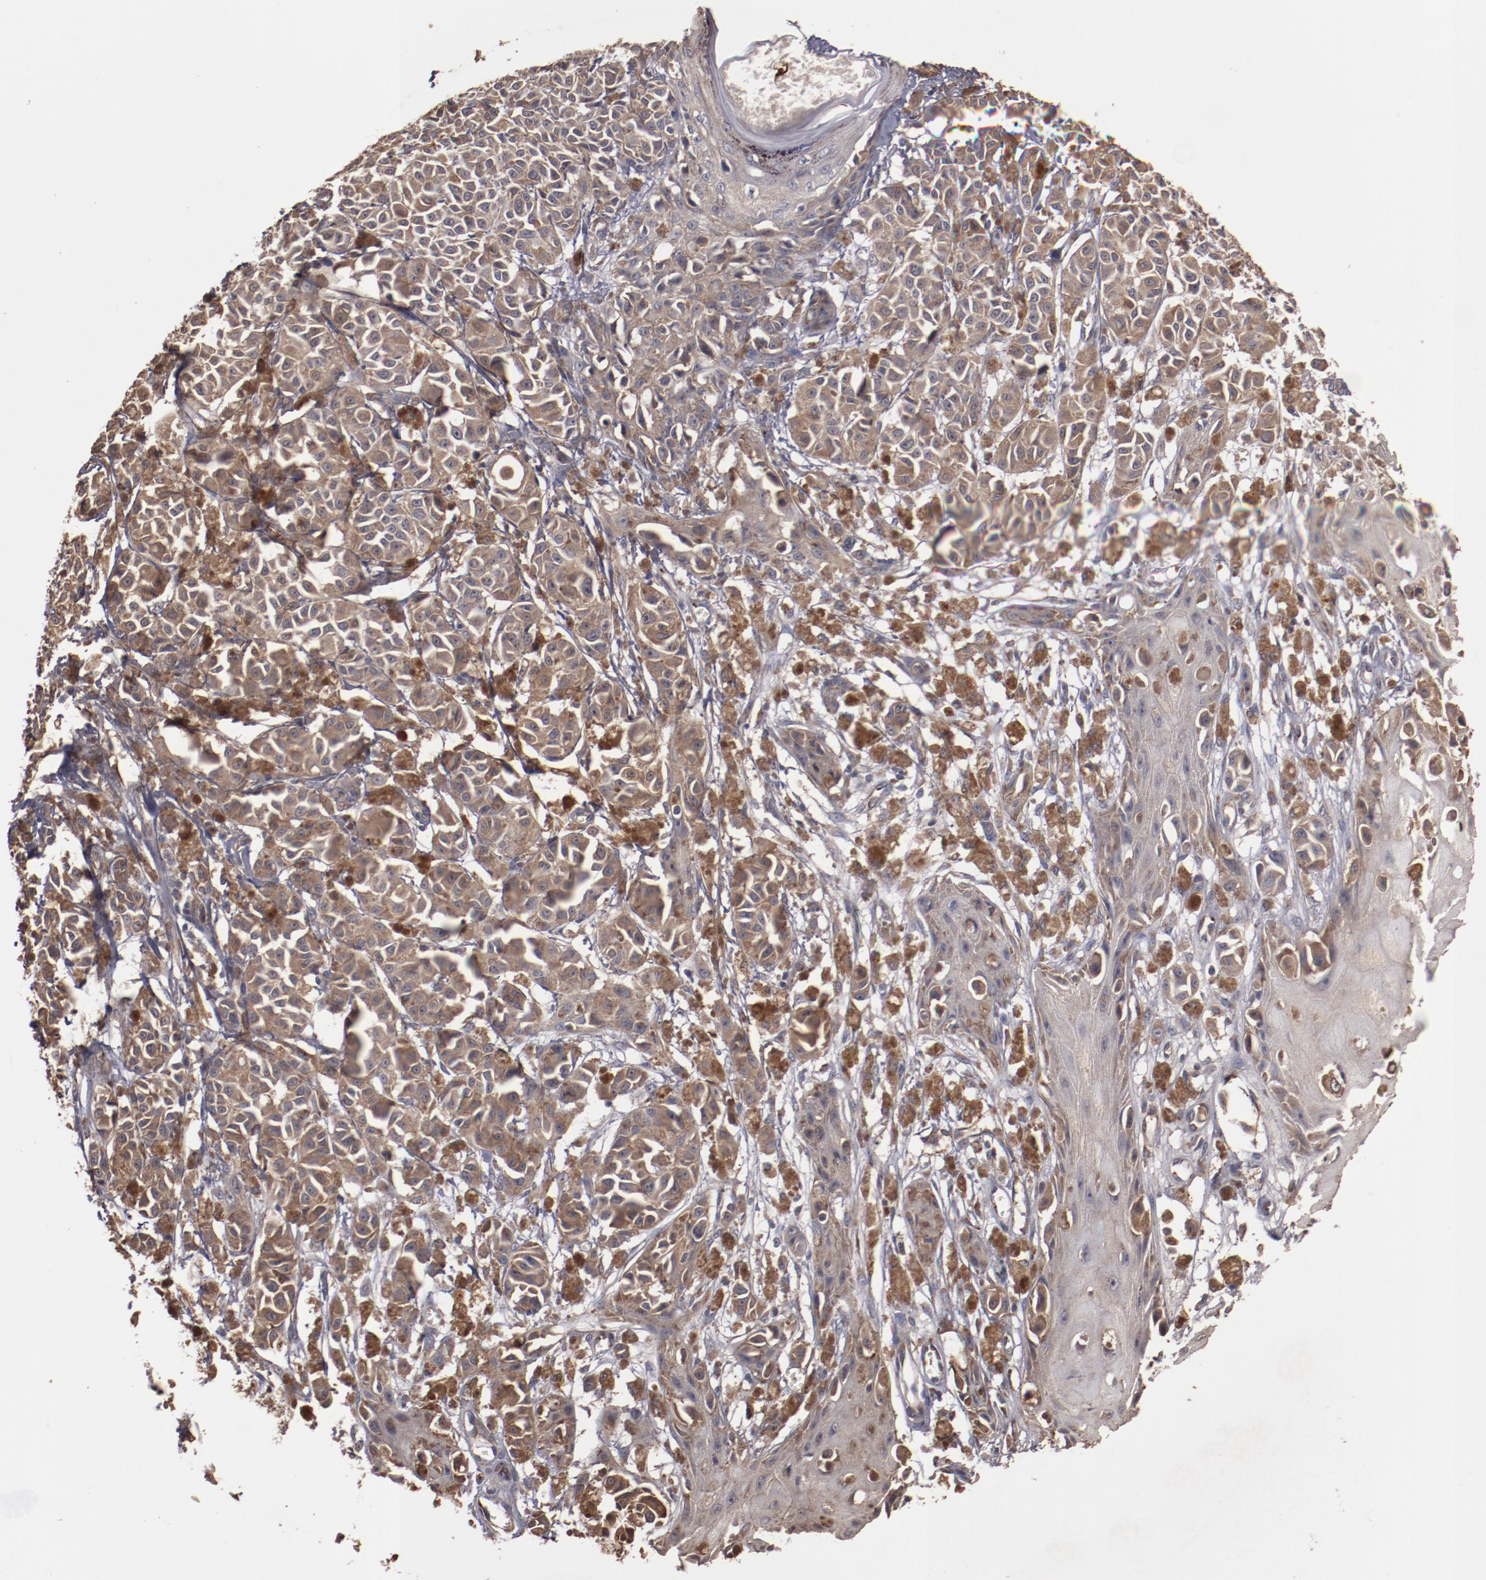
{"staining": {"intensity": "strong", "quantity": ">75%", "location": "cytoplasmic/membranous"}, "tissue": "melanoma", "cell_type": "Tumor cells", "image_type": "cancer", "snomed": [{"axis": "morphology", "description": "Malignant melanoma, NOS"}, {"axis": "topography", "description": "Skin"}], "caption": "Melanoma stained with immunohistochemistry (IHC) reveals strong cytoplasmic/membranous staining in about >75% of tumor cells.", "gene": "DIPK2B", "patient": {"sex": "male", "age": 76}}